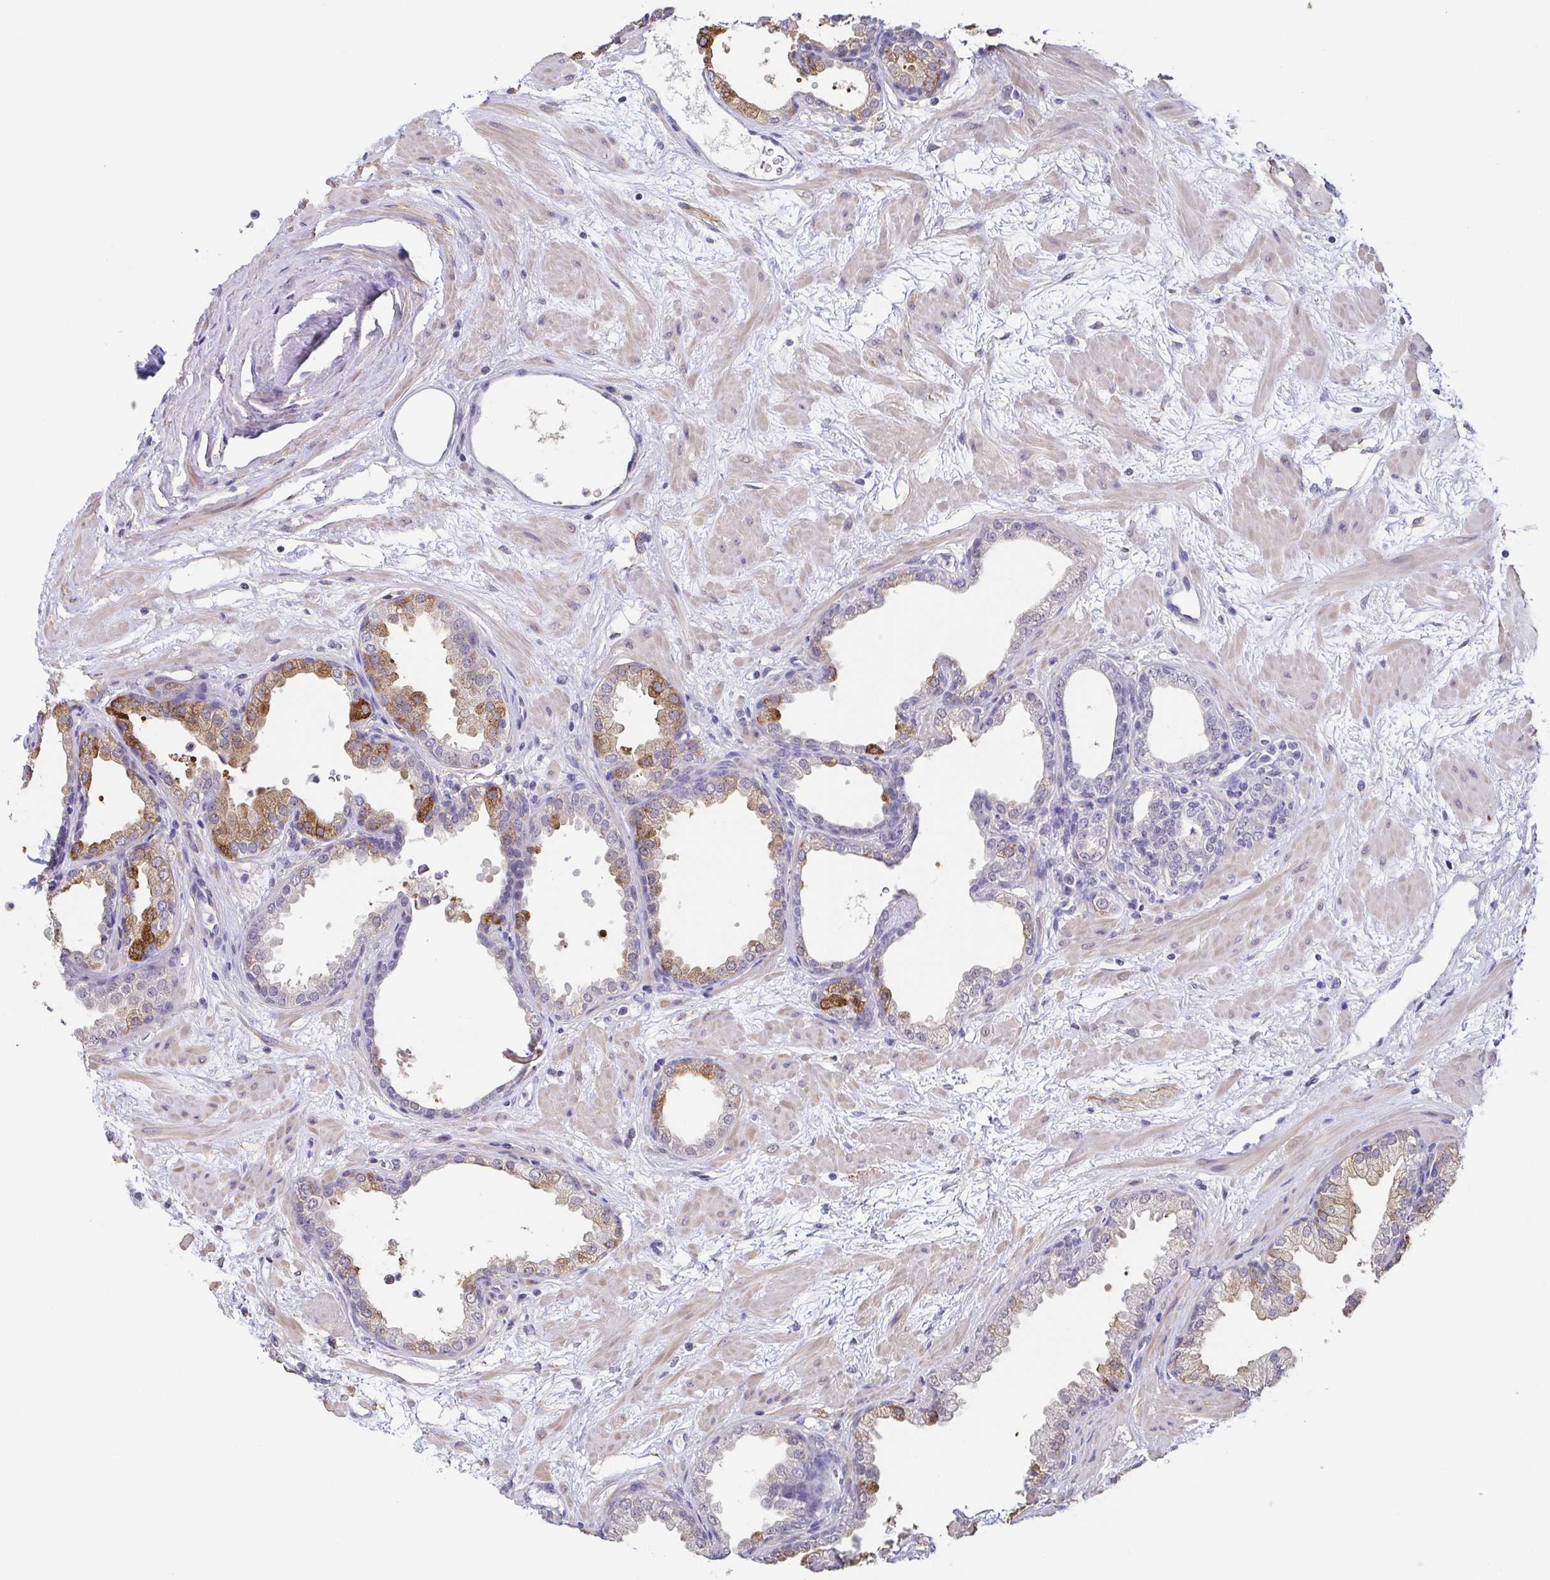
{"staining": {"intensity": "moderate", "quantity": "<25%", "location": "cytoplasmic/membranous"}, "tissue": "prostate", "cell_type": "Glandular cells", "image_type": "normal", "snomed": [{"axis": "morphology", "description": "Normal tissue, NOS"}, {"axis": "topography", "description": "Prostate"}], "caption": "Immunohistochemistry (IHC) (DAB (3,3'-diaminobenzidine)) staining of unremarkable human prostate exhibits moderate cytoplasmic/membranous protein expression in approximately <25% of glandular cells.", "gene": "NEFH", "patient": {"sex": "male", "age": 37}}